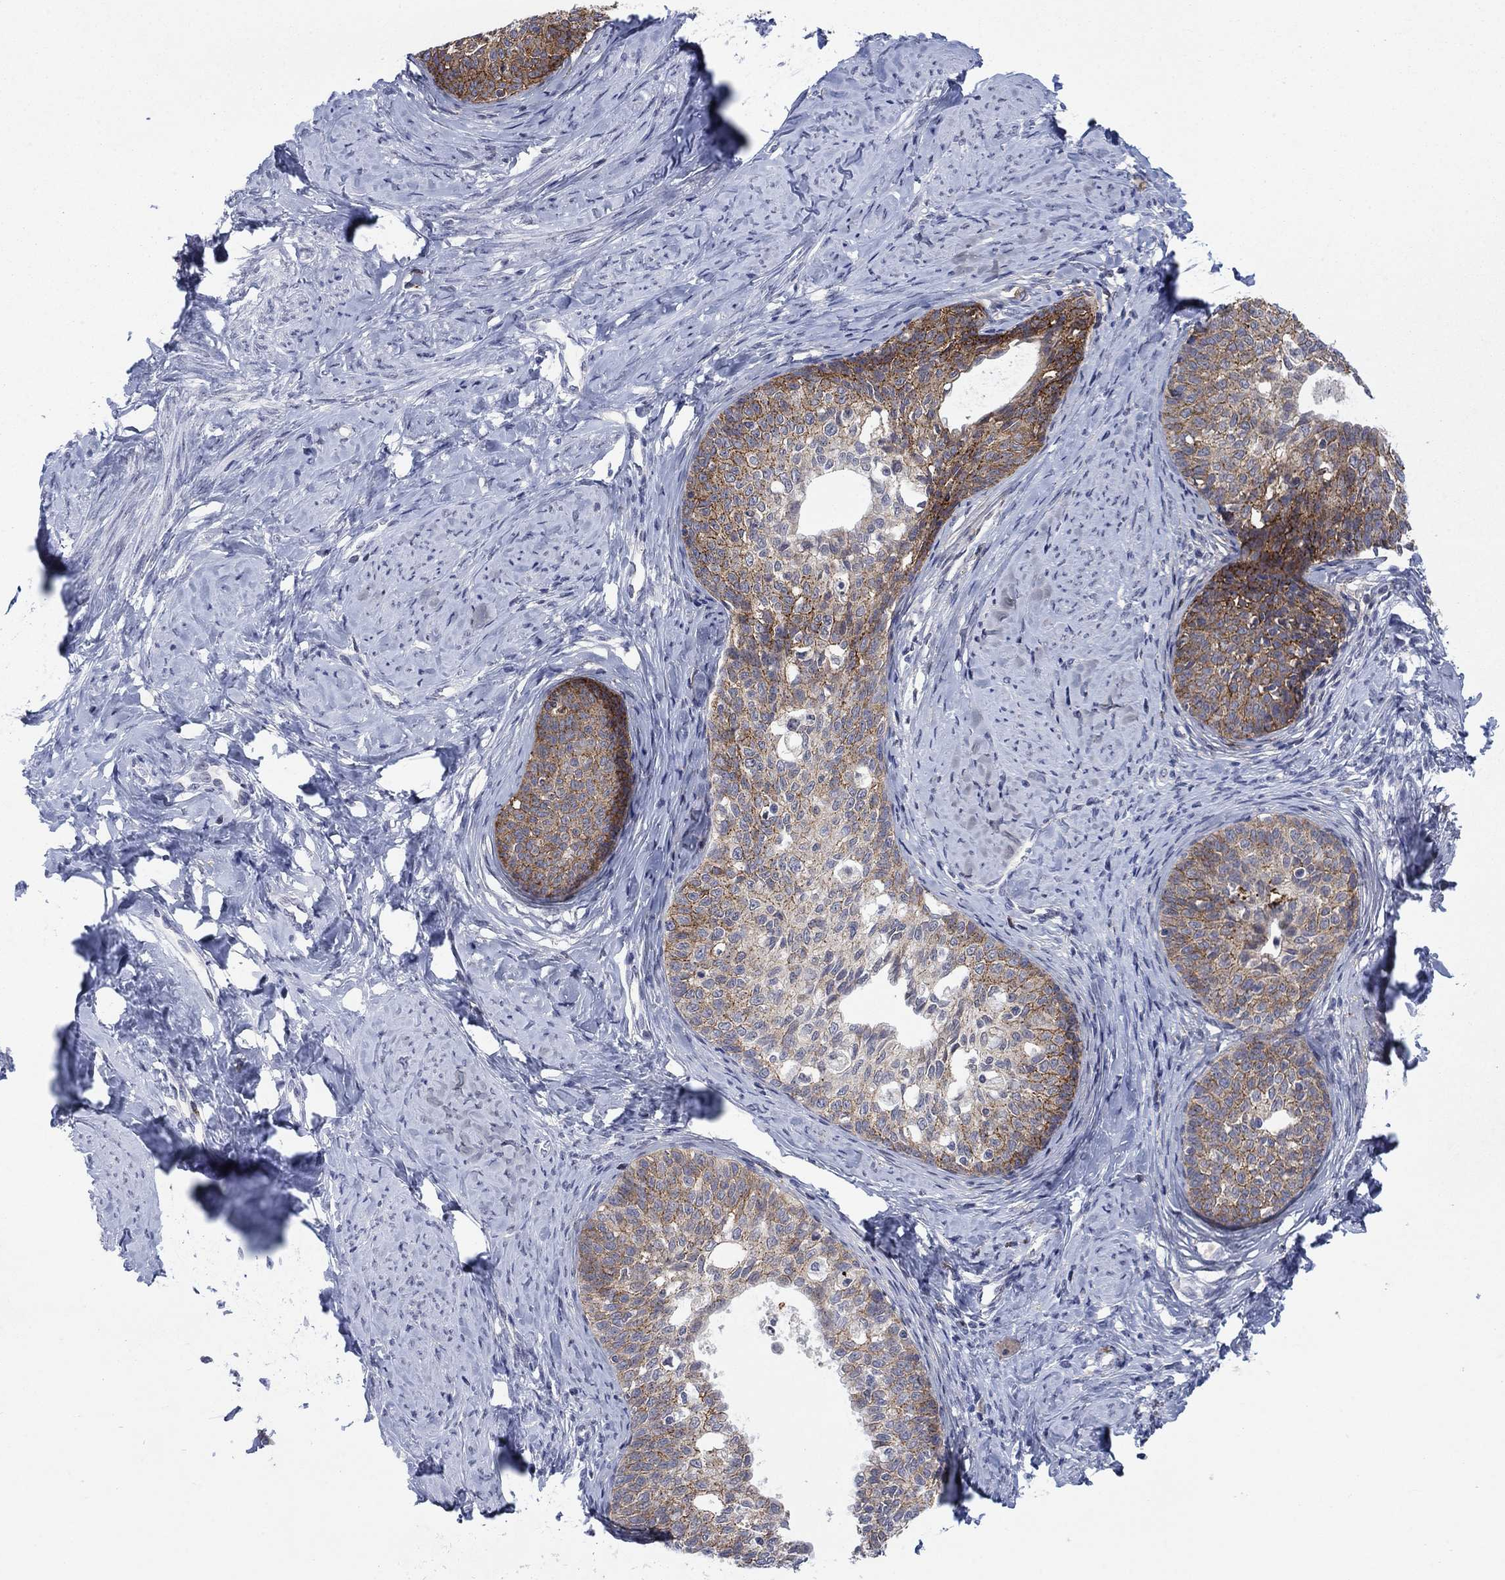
{"staining": {"intensity": "strong", "quantity": "<25%", "location": "cytoplasmic/membranous"}, "tissue": "cervical cancer", "cell_type": "Tumor cells", "image_type": "cancer", "snomed": [{"axis": "morphology", "description": "Squamous cell carcinoma, NOS"}, {"axis": "topography", "description": "Cervix"}], "caption": "Human cervical cancer stained with a protein marker demonstrates strong staining in tumor cells.", "gene": "SDC1", "patient": {"sex": "female", "age": 51}}